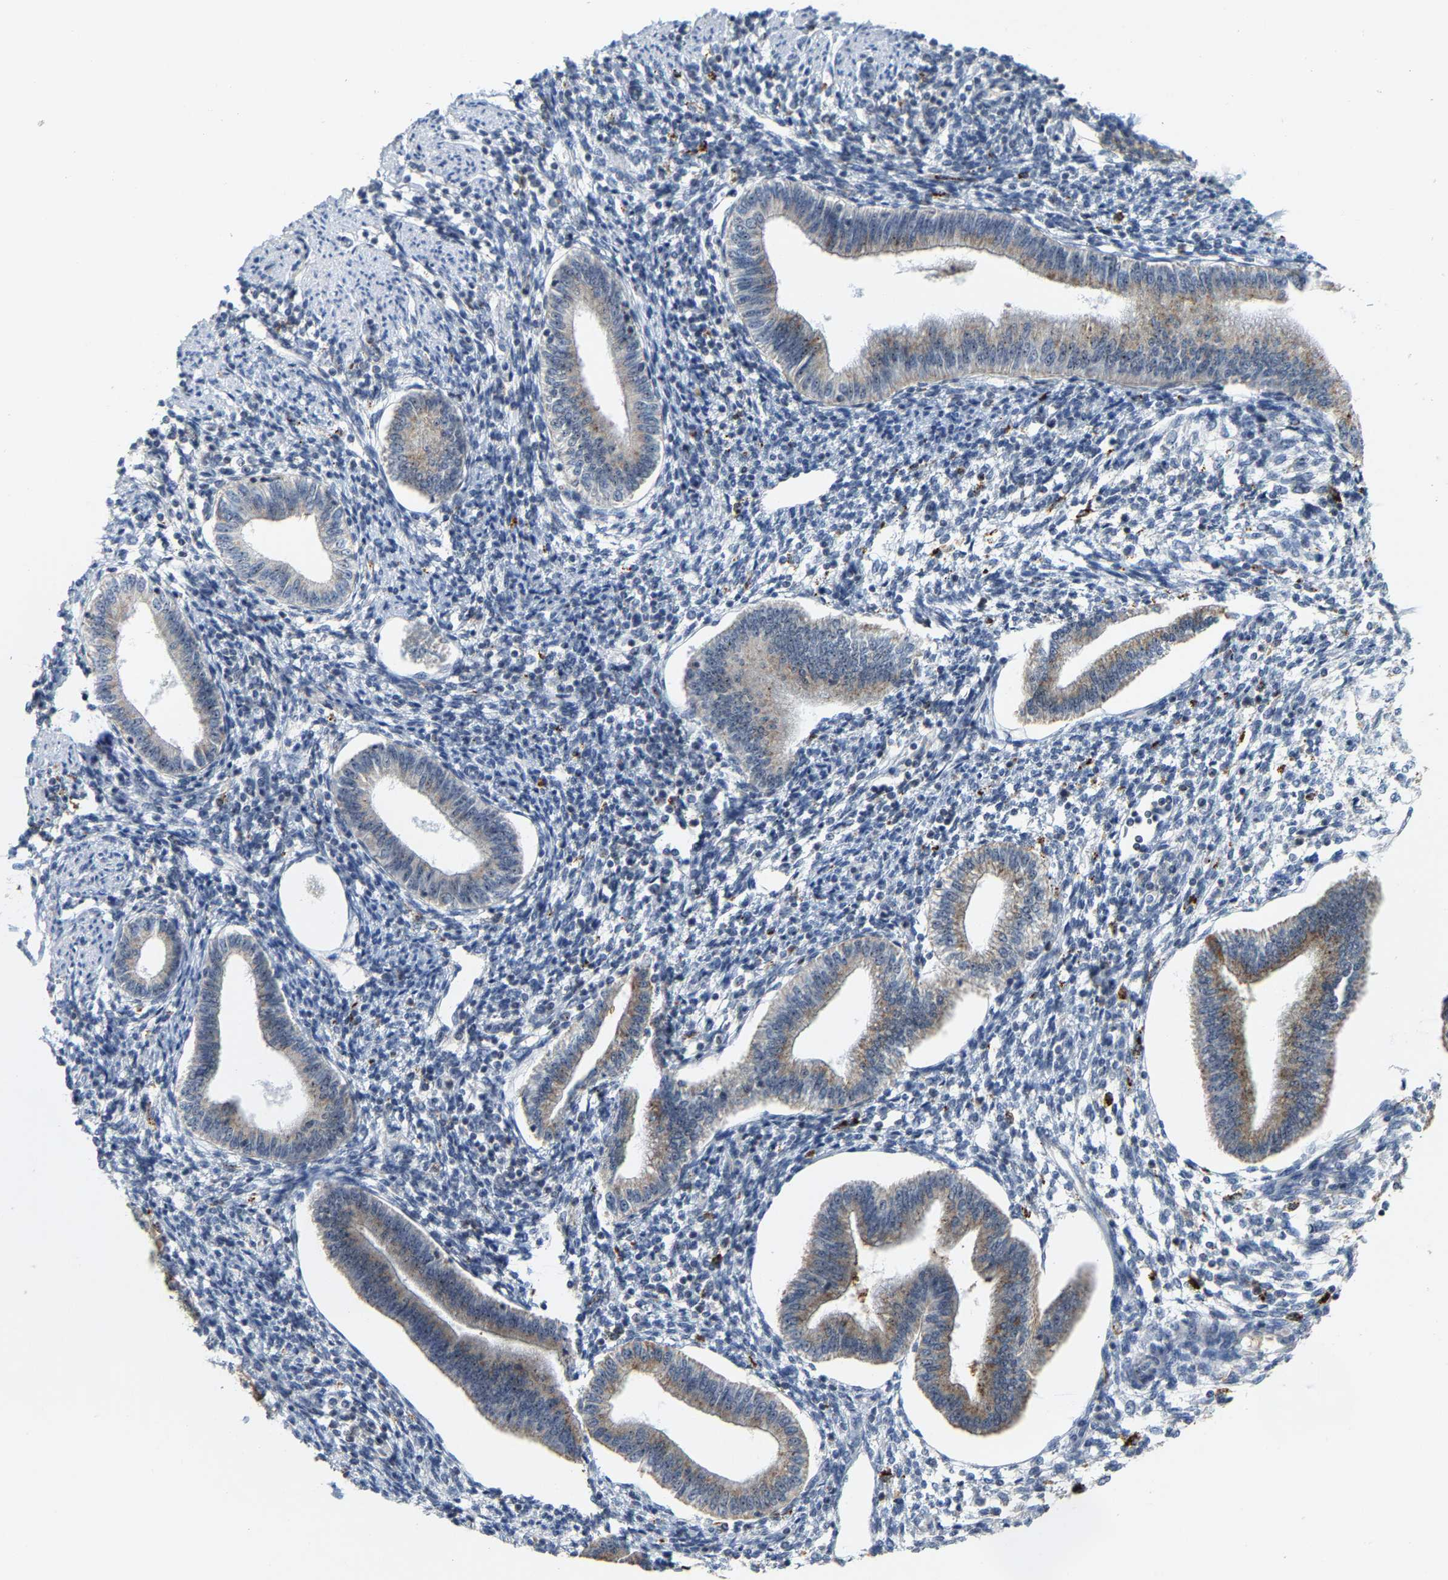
{"staining": {"intensity": "weak", "quantity": "25%-75%", "location": "nuclear"}, "tissue": "endometrium", "cell_type": "Cells in endometrial stroma", "image_type": "normal", "snomed": [{"axis": "morphology", "description": "Normal tissue, NOS"}, {"axis": "topography", "description": "Endometrium"}], "caption": "Benign endometrium was stained to show a protein in brown. There is low levels of weak nuclear staining in approximately 25%-75% of cells in endometrial stroma. (DAB IHC, brown staining for protein, blue staining for nuclei).", "gene": "NOP58", "patient": {"sex": "female", "age": 50}}